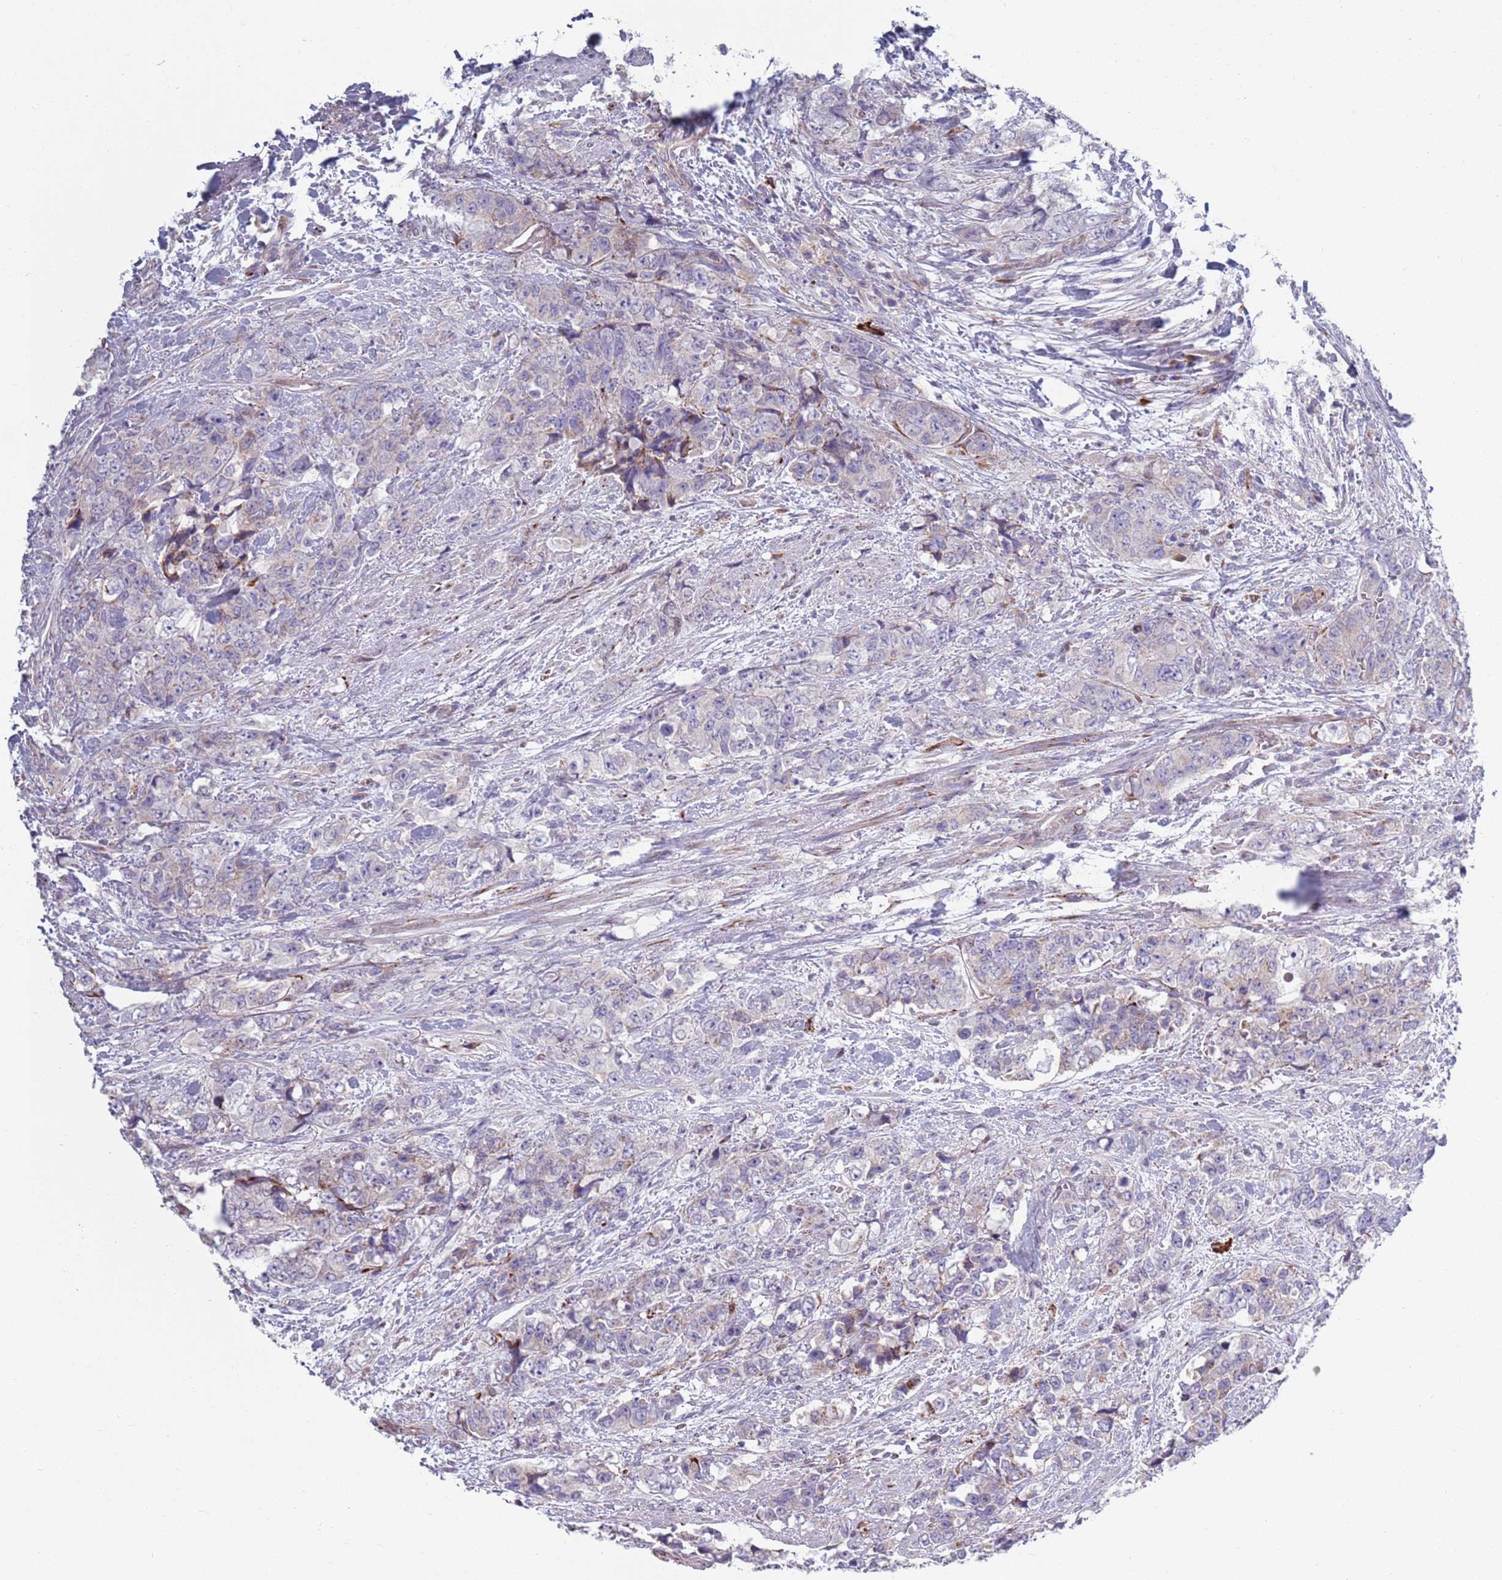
{"staining": {"intensity": "moderate", "quantity": "<25%", "location": "cytoplasmic/membranous"}, "tissue": "urothelial cancer", "cell_type": "Tumor cells", "image_type": "cancer", "snomed": [{"axis": "morphology", "description": "Urothelial carcinoma, High grade"}, {"axis": "topography", "description": "Urinary bladder"}], "caption": "Urothelial carcinoma (high-grade) was stained to show a protein in brown. There is low levels of moderate cytoplasmic/membranous staining in approximately <25% of tumor cells.", "gene": "TYW1", "patient": {"sex": "female", "age": 78}}